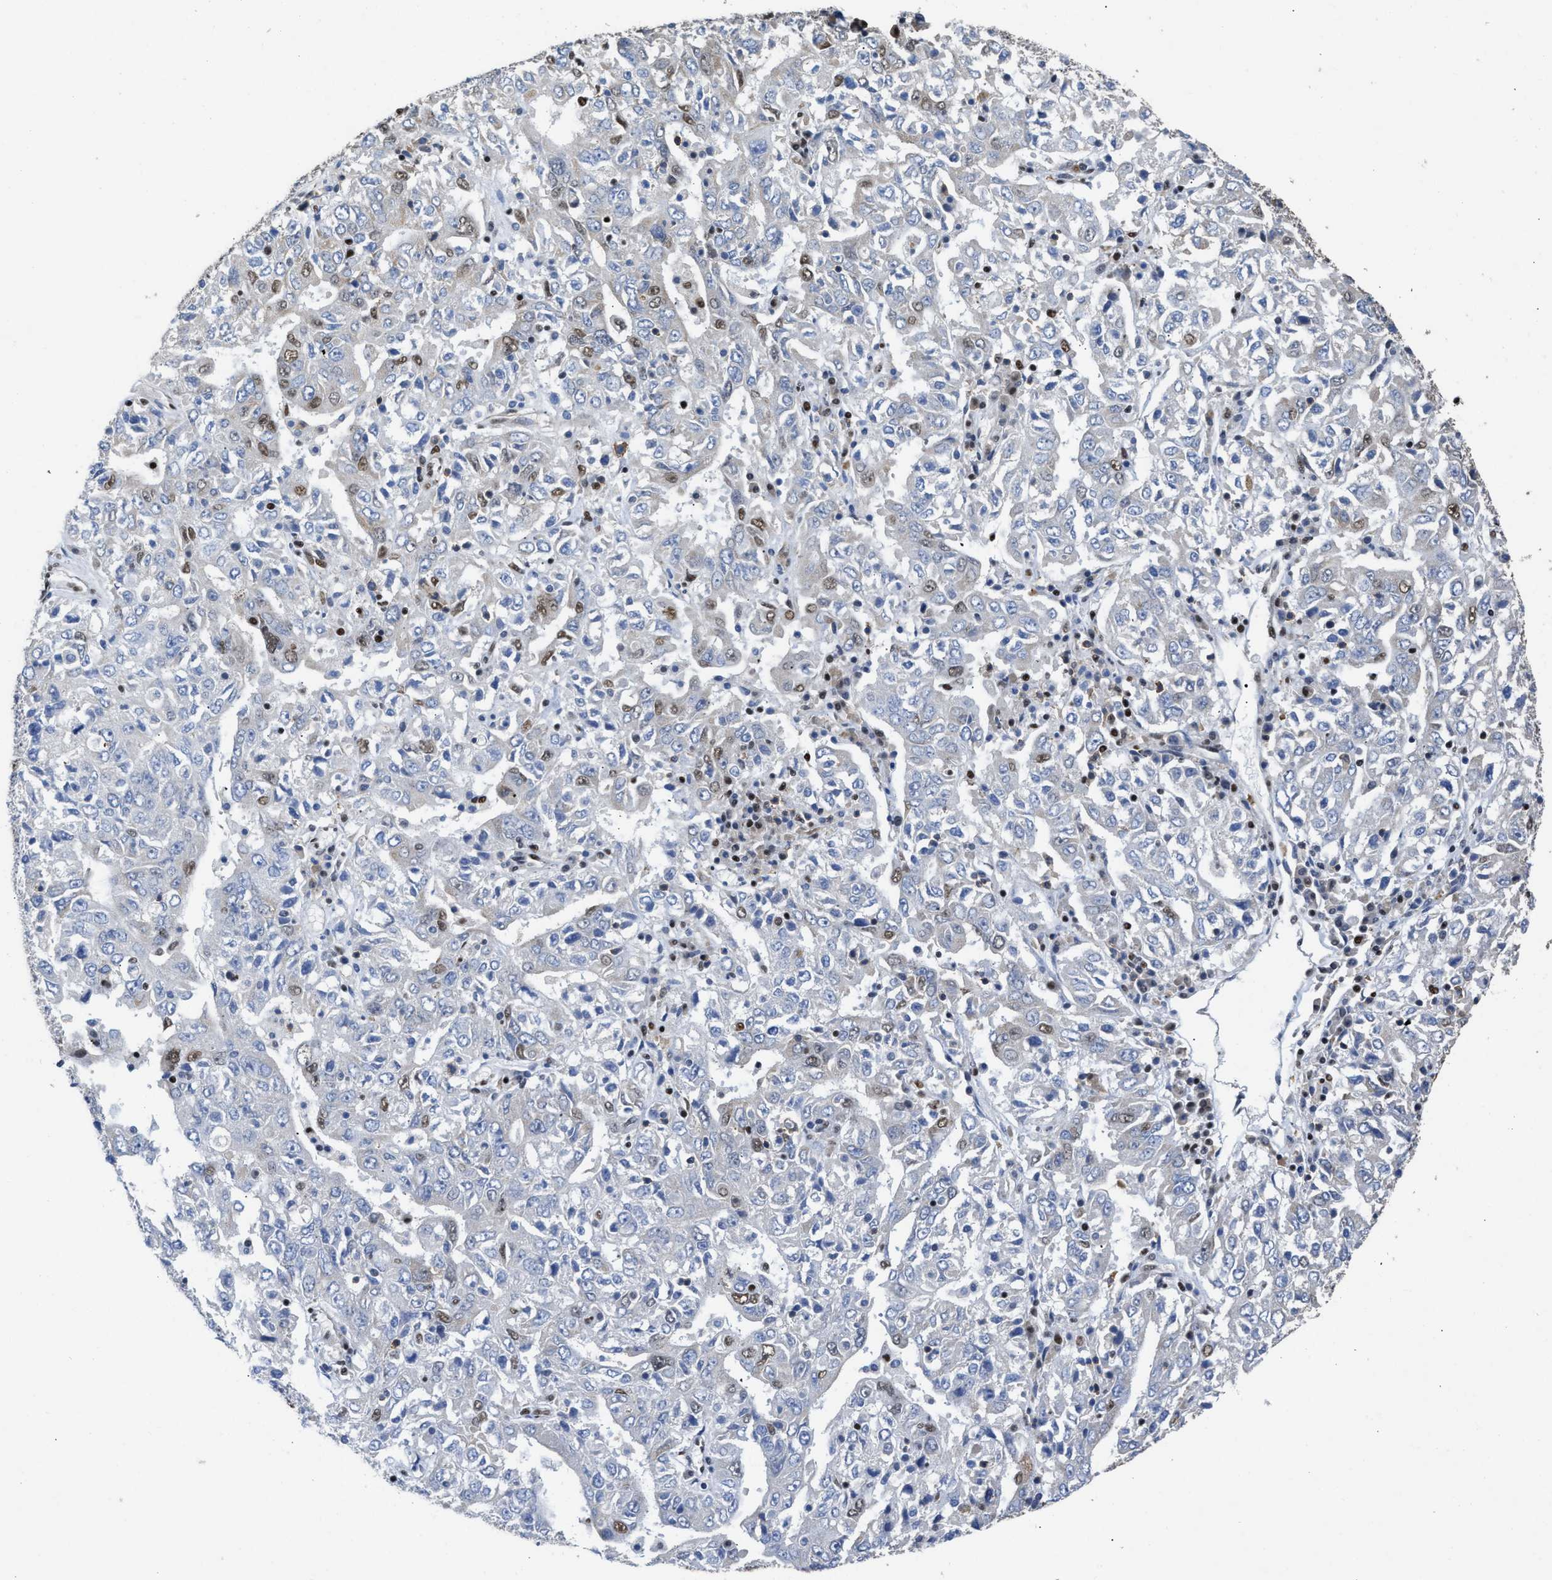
{"staining": {"intensity": "moderate", "quantity": "<25%", "location": "nuclear"}, "tissue": "ovarian cancer", "cell_type": "Tumor cells", "image_type": "cancer", "snomed": [{"axis": "morphology", "description": "Carcinoma, endometroid"}, {"axis": "topography", "description": "Ovary"}], "caption": "The immunohistochemical stain shows moderate nuclear staining in tumor cells of ovarian endometroid carcinoma tissue.", "gene": "SCAF4", "patient": {"sex": "female", "age": 62}}